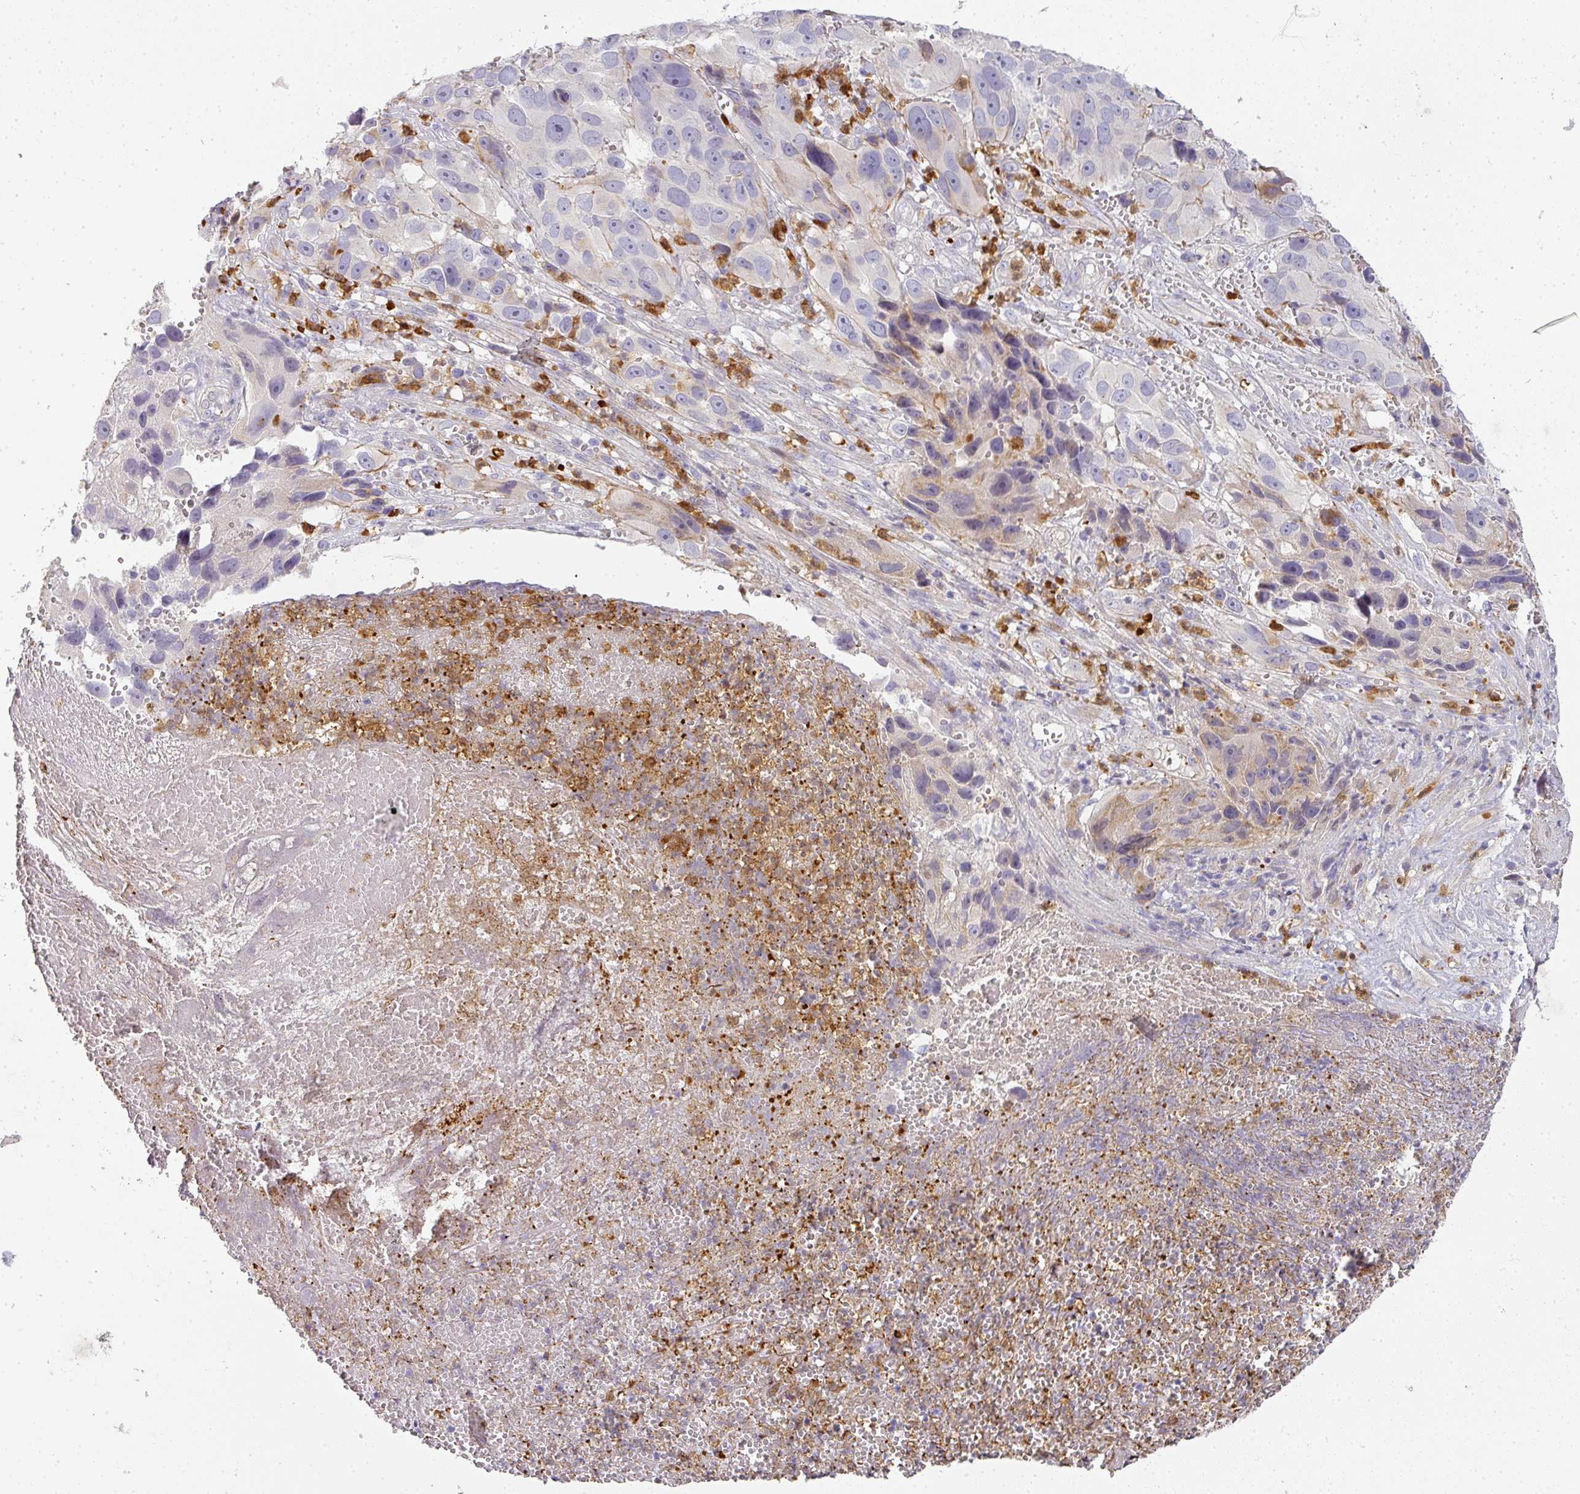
{"staining": {"intensity": "negative", "quantity": "none", "location": "none"}, "tissue": "melanoma", "cell_type": "Tumor cells", "image_type": "cancer", "snomed": [{"axis": "morphology", "description": "Malignant melanoma, NOS"}, {"axis": "topography", "description": "Skin"}], "caption": "Malignant melanoma was stained to show a protein in brown. There is no significant expression in tumor cells. The staining was performed using DAB to visualize the protein expression in brown, while the nuclei were stained in blue with hematoxylin (Magnification: 20x).", "gene": "HHEX", "patient": {"sex": "male", "age": 84}}